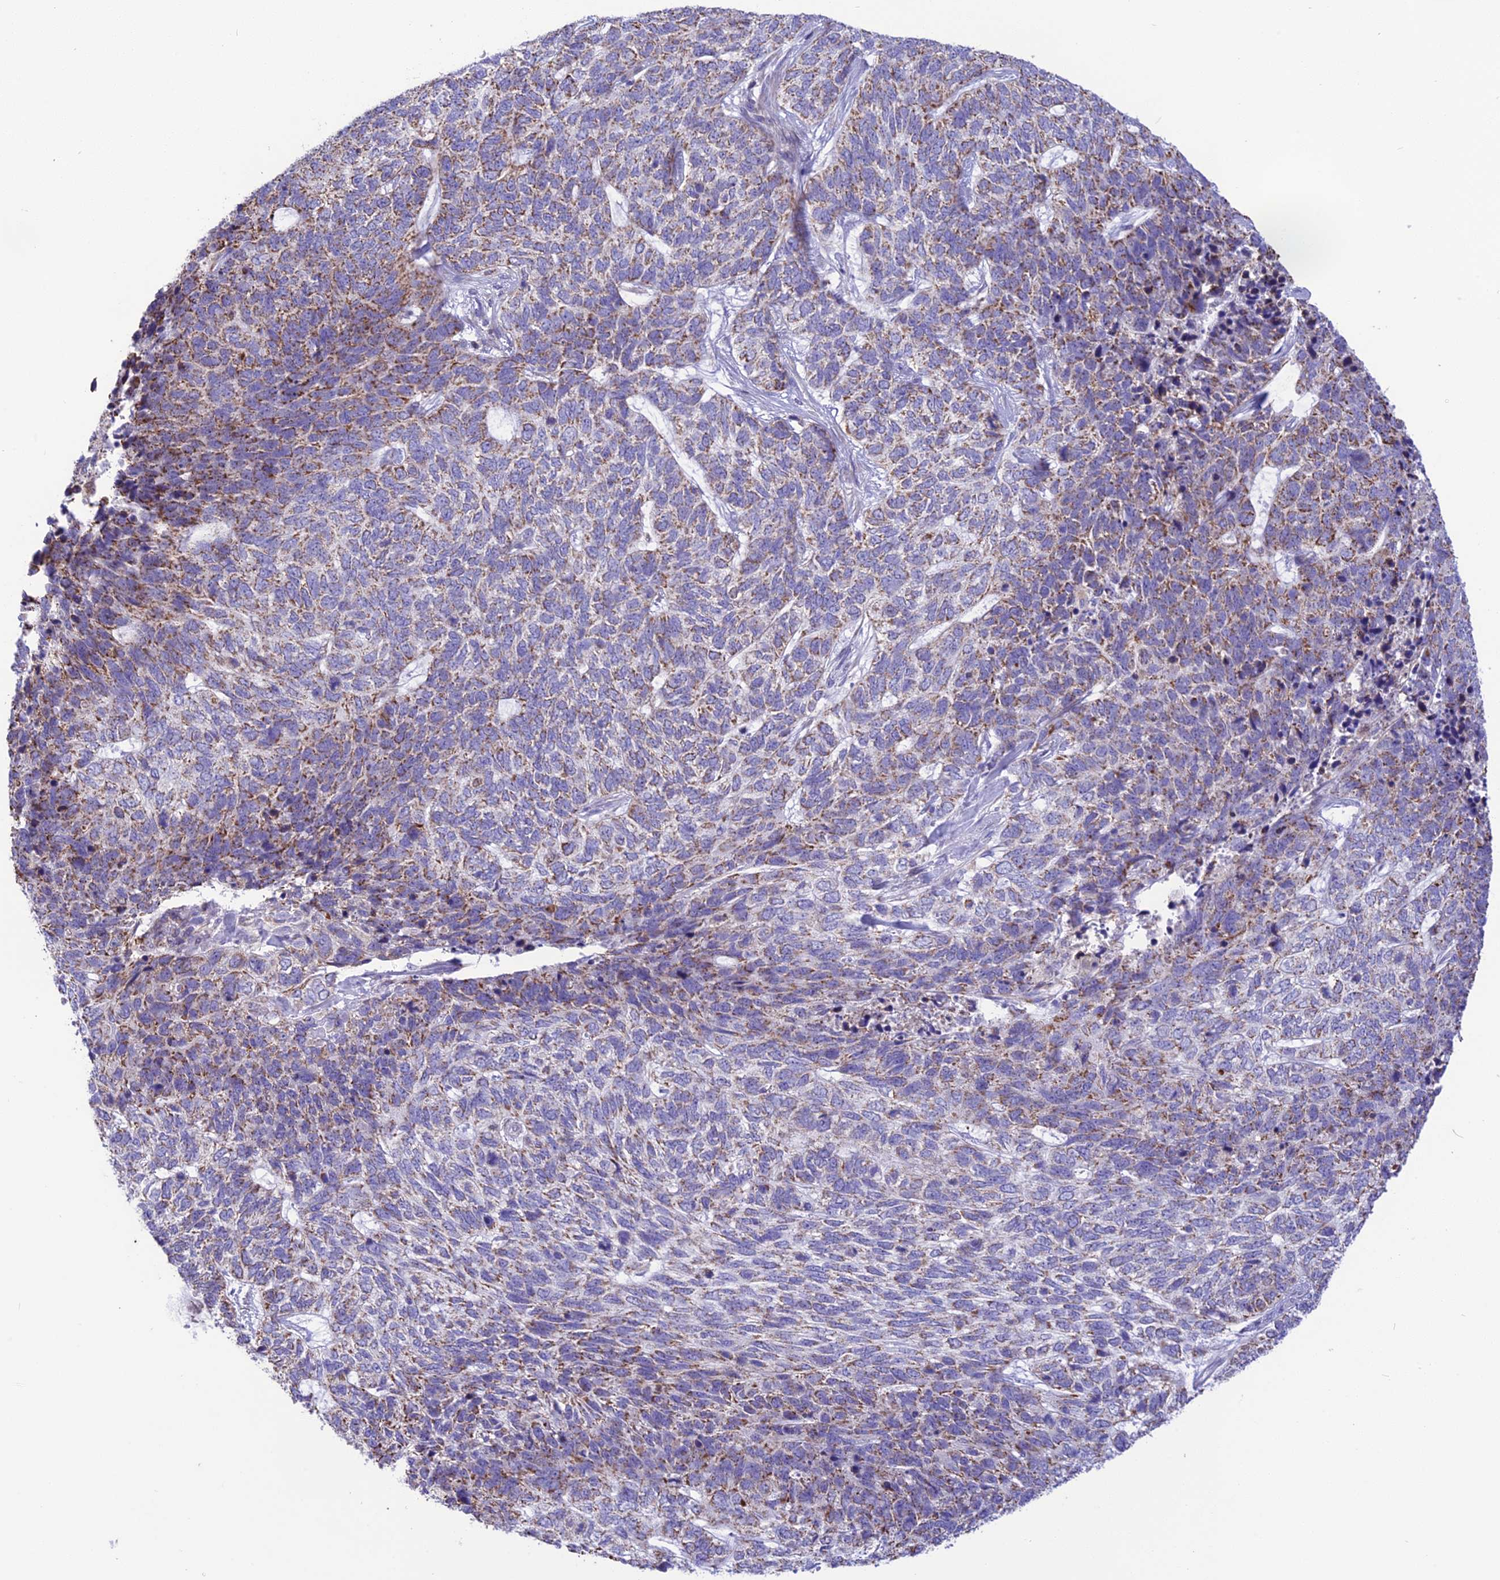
{"staining": {"intensity": "moderate", "quantity": "<25%", "location": "cytoplasmic/membranous"}, "tissue": "skin cancer", "cell_type": "Tumor cells", "image_type": "cancer", "snomed": [{"axis": "morphology", "description": "Basal cell carcinoma"}, {"axis": "topography", "description": "Skin"}], "caption": "Immunohistochemical staining of skin cancer displays moderate cytoplasmic/membranous protein positivity in about <25% of tumor cells.", "gene": "DOC2B", "patient": {"sex": "female", "age": 65}}